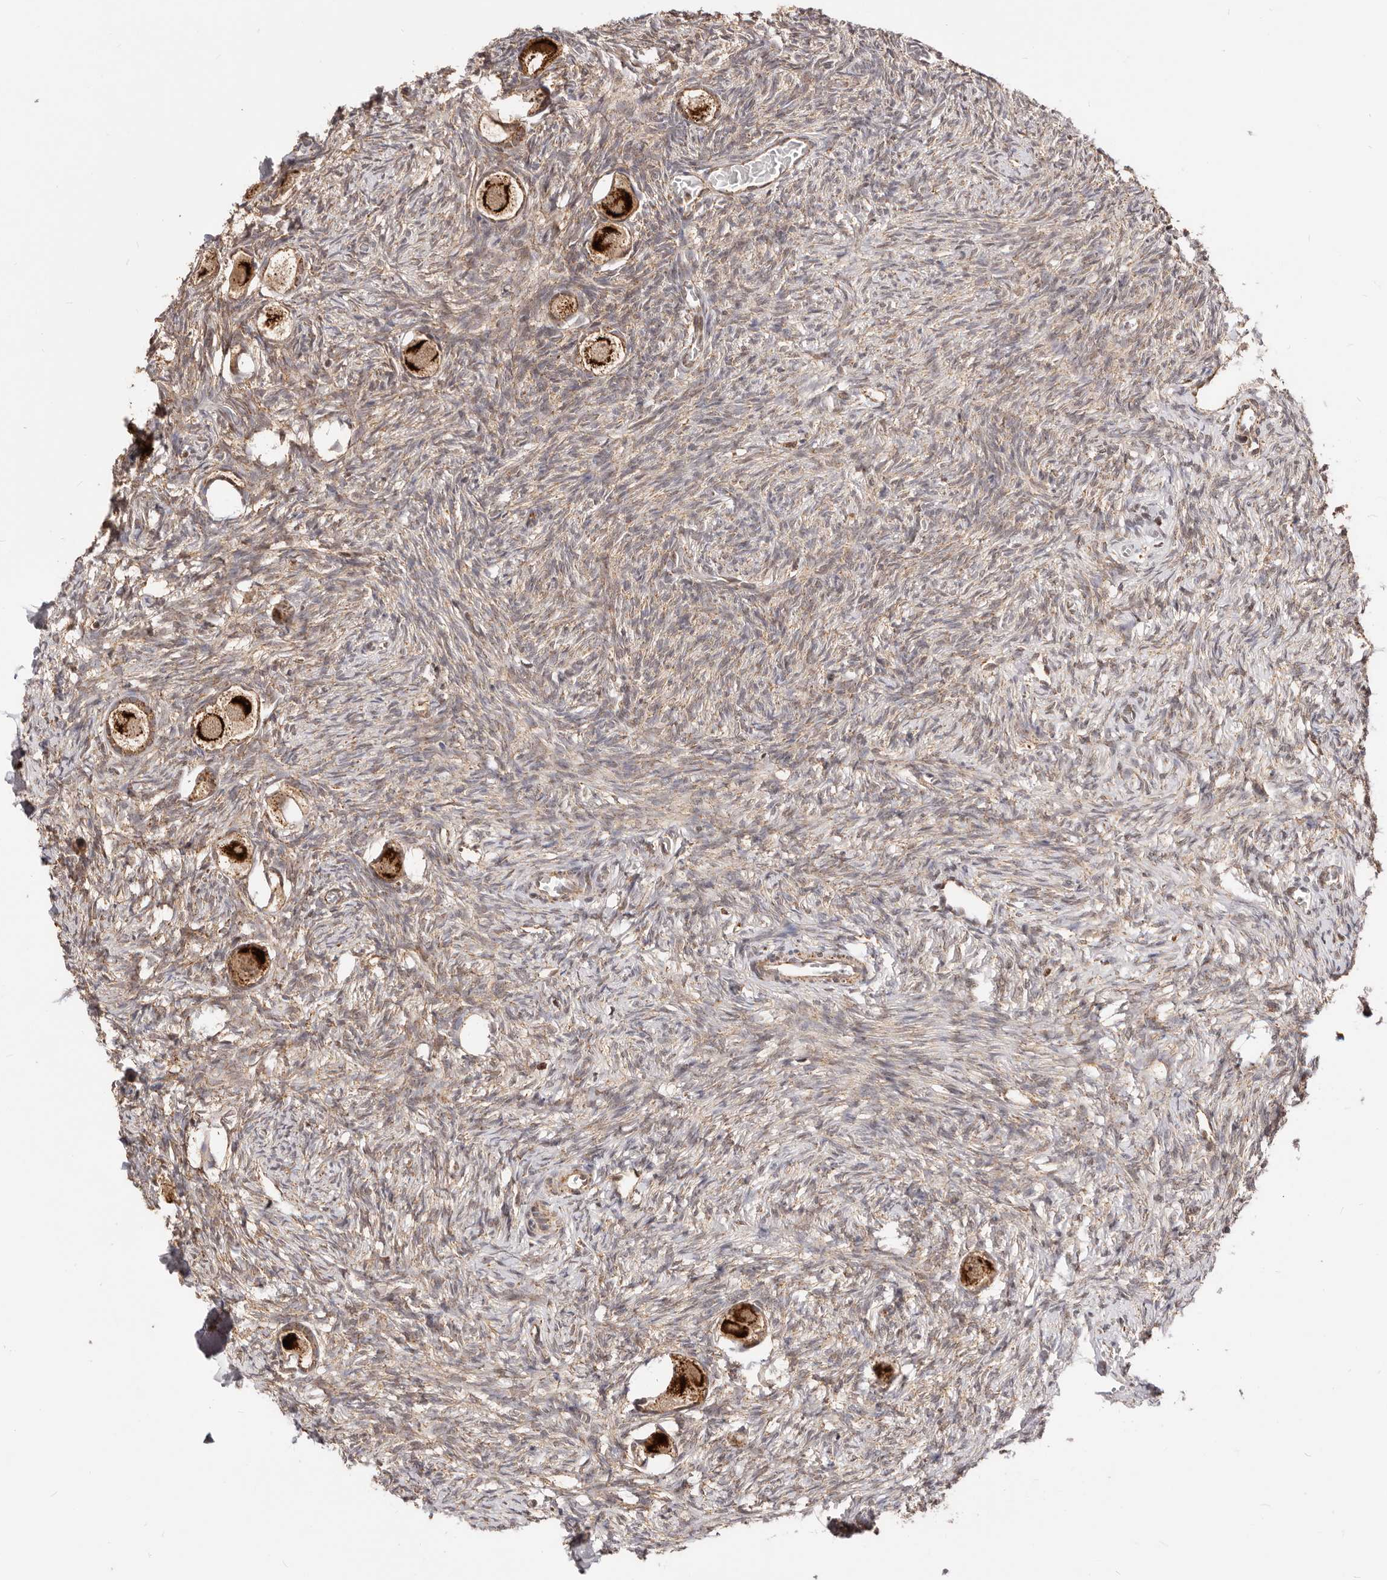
{"staining": {"intensity": "strong", "quantity": ">75%", "location": "cytoplasmic/membranous,nuclear"}, "tissue": "ovary", "cell_type": "Follicle cells", "image_type": "normal", "snomed": [{"axis": "morphology", "description": "Normal tissue, NOS"}, {"axis": "topography", "description": "Ovary"}], "caption": "Ovary stained with IHC exhibits strong cytoplasmic/membranous,nuclear positivity in about >75% of follicle cells.", "gene": "SEC14L1", "patient": {"sex": "female", "age": 27}}